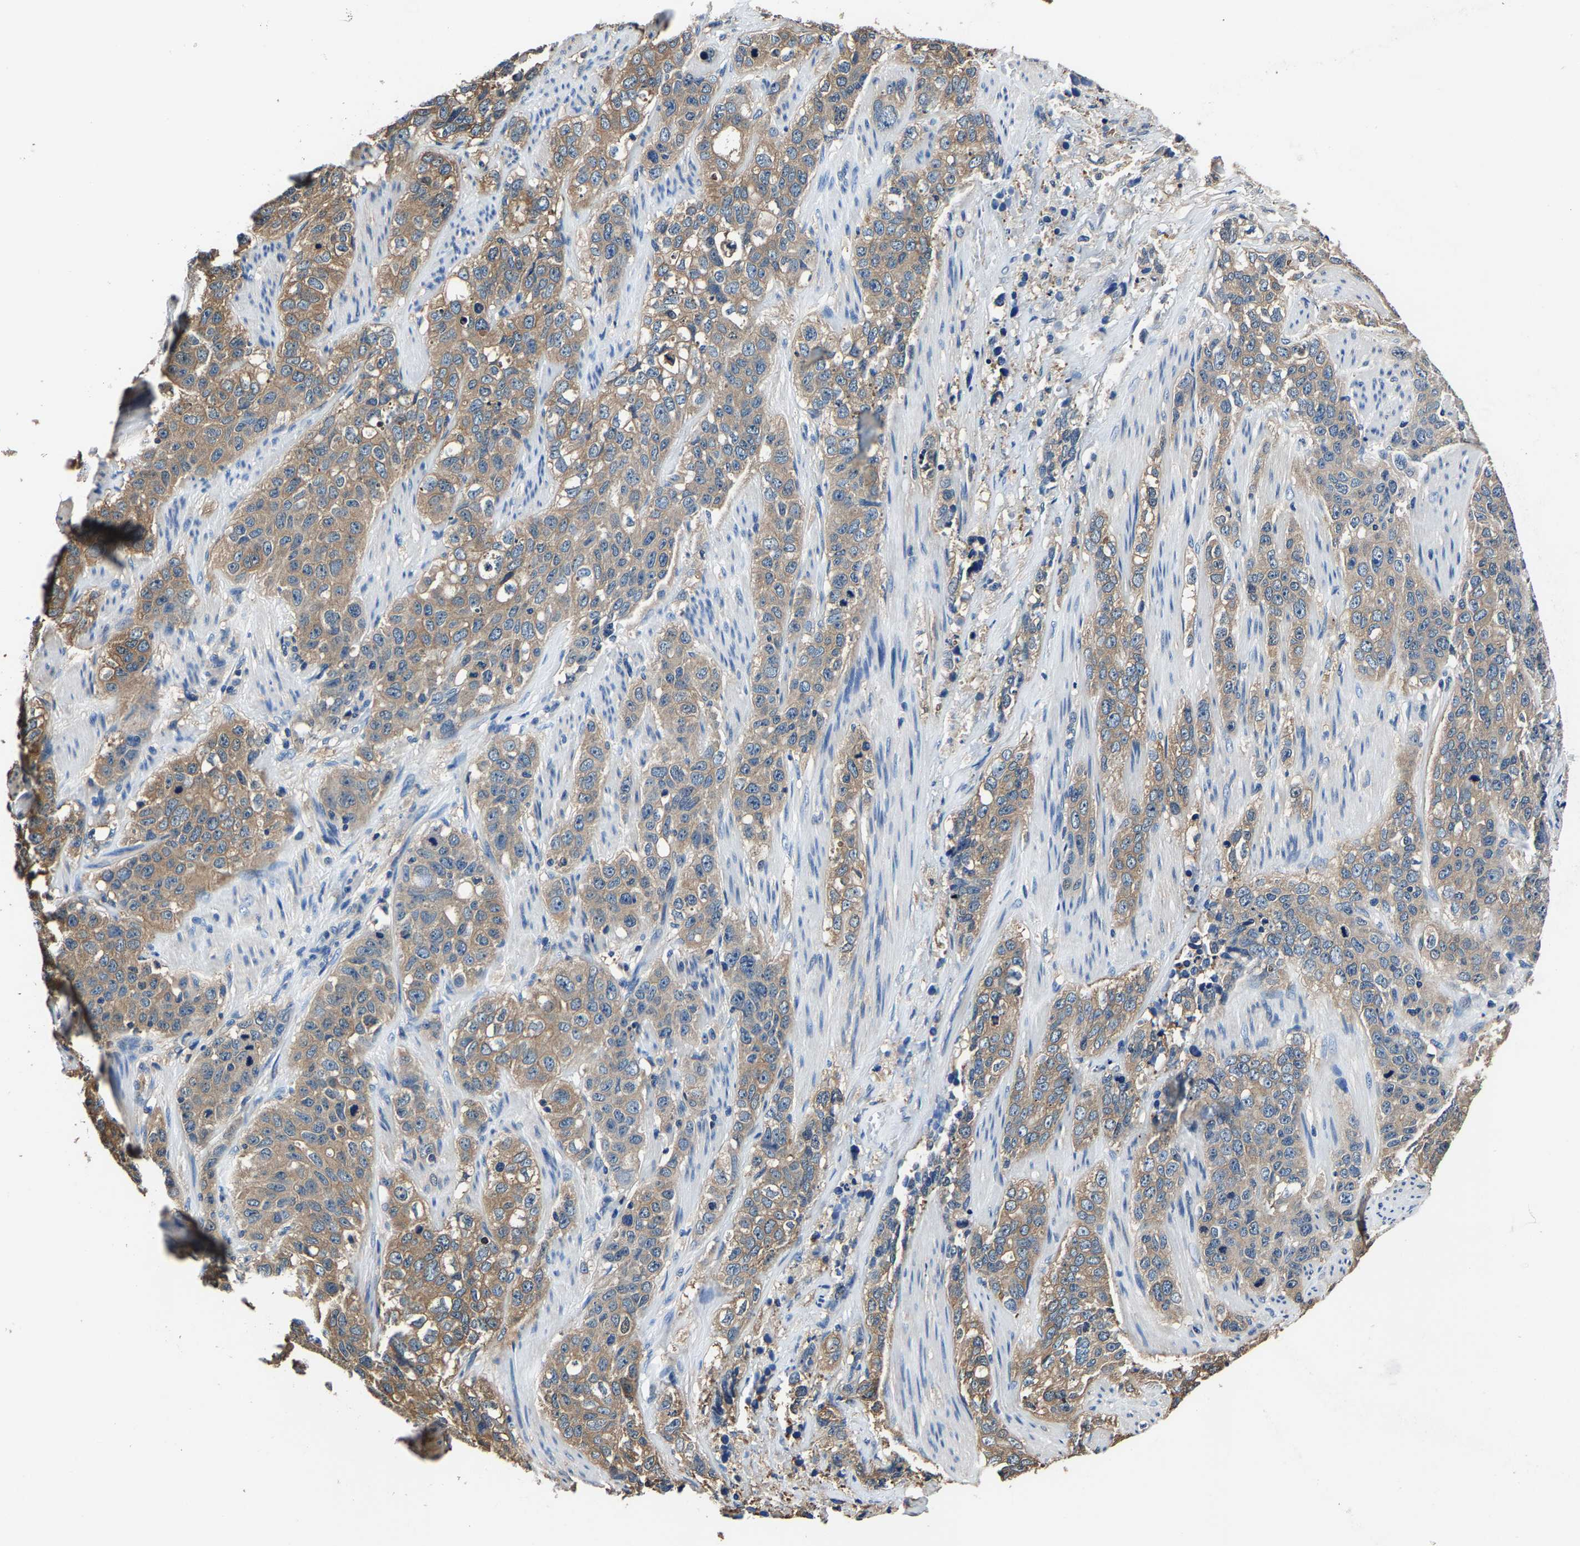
{"staining": {"intensity": "weak", "quantity": ">75%", "location": "cytoplasmic/membranous"}, "tissue": "stomach cancer", "cell_type": "Tumor cells", "image_type": "cancer", "snomed": [{"axis": "morphology", "description": "Adenocarcinoma, NOS"}, {"axis": "topography", "description": "Stomach"}], "caption": "Protein expression by IHC exhibits weak cytoplasmic/membranous expression in approximately >75% of tumor cells in adenocarcinoma (stomach).", "gene": "ALDOB", "patient": {"sex": "male", "age": 48}}